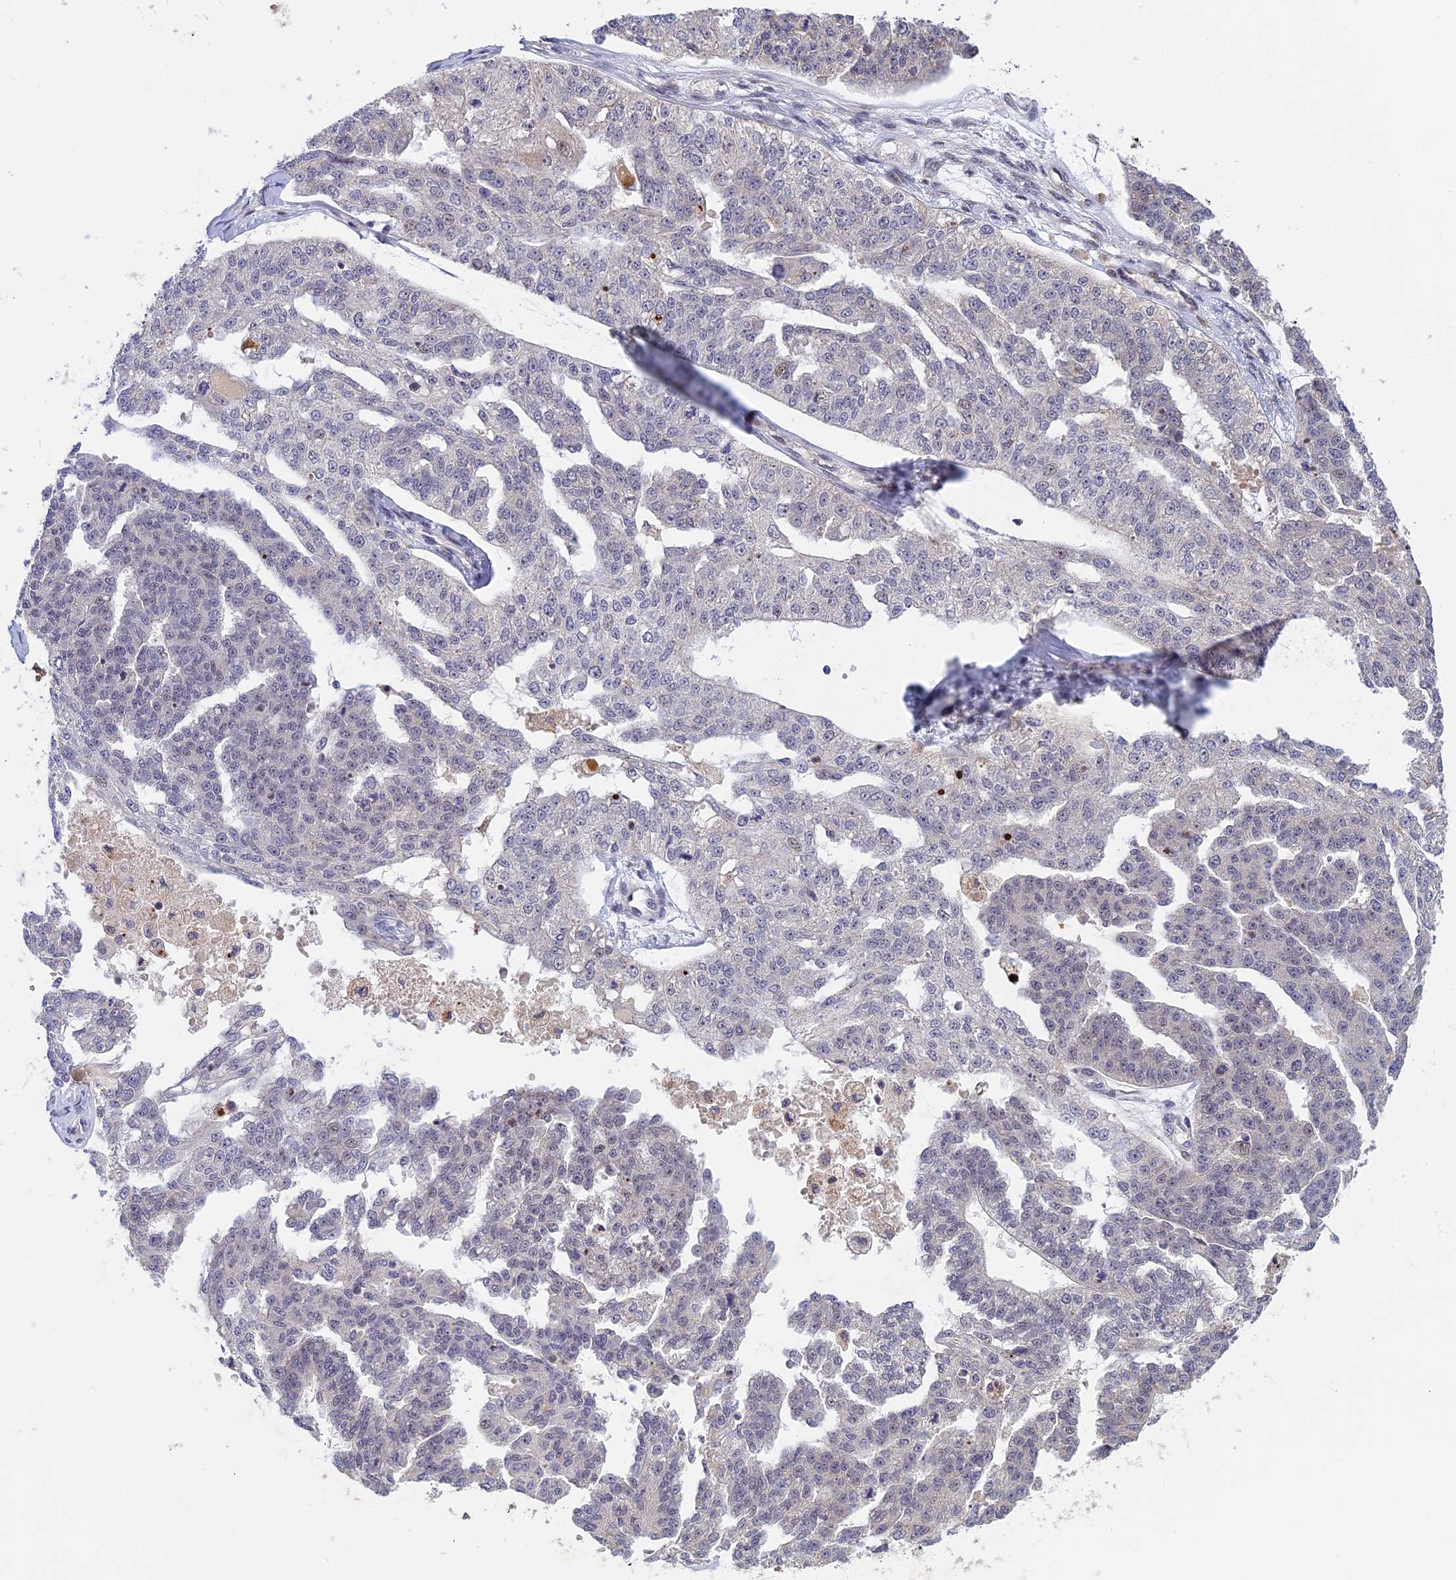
{"staining": {"intensity": "negative", "quantity": "none", "location": "none"}, "tissue": "ovarian cancer", "cell_type": "Tumor cells", "image_type": "cancer", "snomed": [{"axis": "morphology", "description": "Cystadenocarcinoma, serous, NOS"}, {"axis": "topography", "description": "Ovary"}], "caption": "An immunohistochemistry micrograph of serous cystadenocarcinoma (ovarian) is shown. There is no staining in tumor cells of serous cystadenocarcinoma (ovarian).", "gene": "POLR2C", "patient": {"sex": "female", "age": 58}}